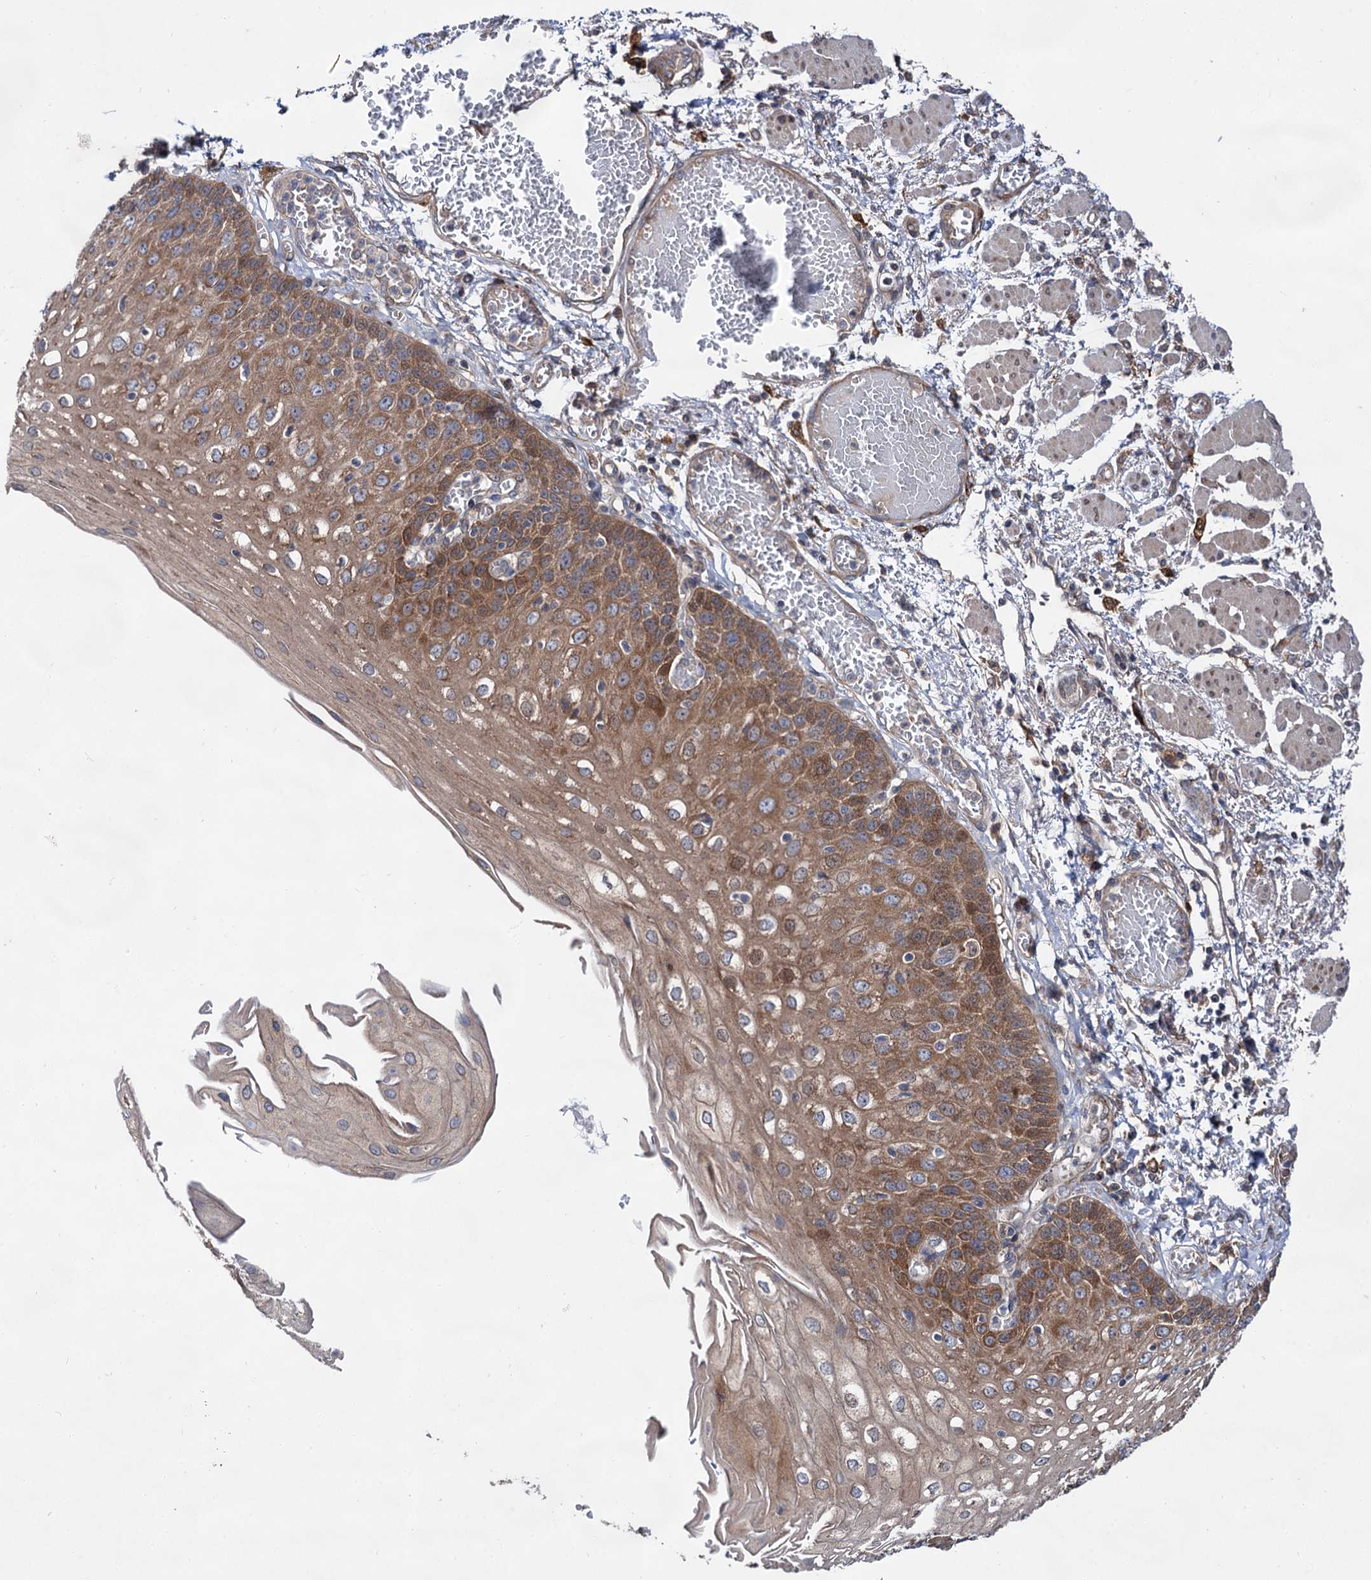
{"staining": {"intensity": "moderate", "quantity": ">75%", "location": "cytoplasmic/membranous"}, "tissue": "esophagus", "cell_type": "Squamous epithelial cells", "image_type": "normal", "snomed": [{"axis": "morphology", "description": "Normal tissue, NOS"}, {"axis": "topography", "description": "Esophagus"}], "caption": "Squamous epithelial cells show moderate cytoplasmic/membranous positivity in approximately >75% of cells in unremarkable esophagus.", "gene": "NAA25", "patient": {"sex": "male", "age": 81}}